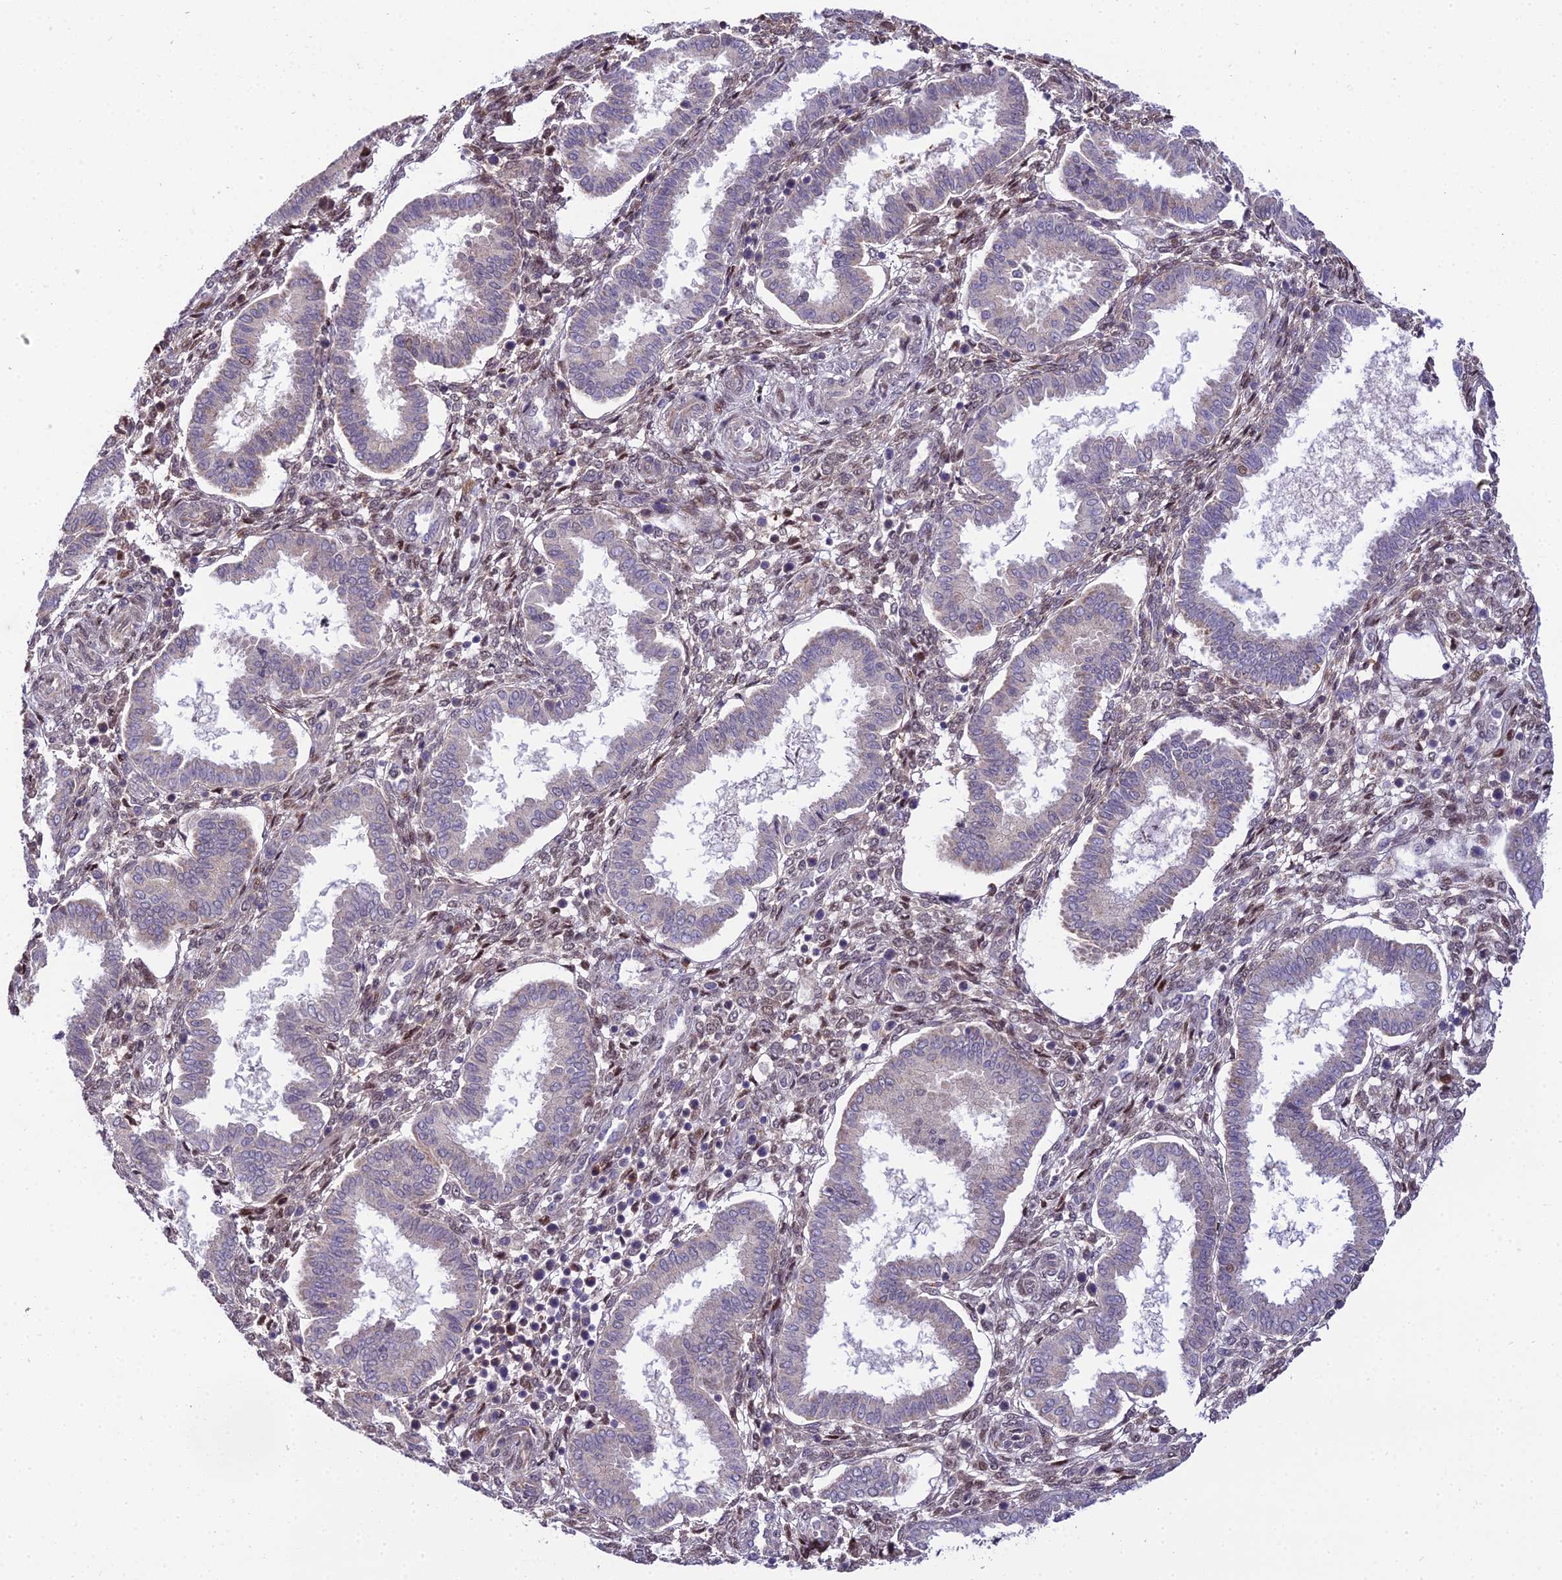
{"staining": {"intensity": "moderate", "quantity": "25%-75%", "location": "nuclear"}, "tissue": "endometrium", "cell_type": "Cells in endometrial stroma", "image_type": "normal", "snomed": [{"axis": "morphology", "description": "Normal tissue, NOS"}, {"axis": "topography", "description": "Endometrium"}], "caption": "Immunohistochemical staining of benign endometrium demonstrates medium levels of moderate nuclear expression in approximately 25%-75% of cells in endometrial stroma.", "gene": "ZNF707", "patient": {"sex": "female", "age": 24}}